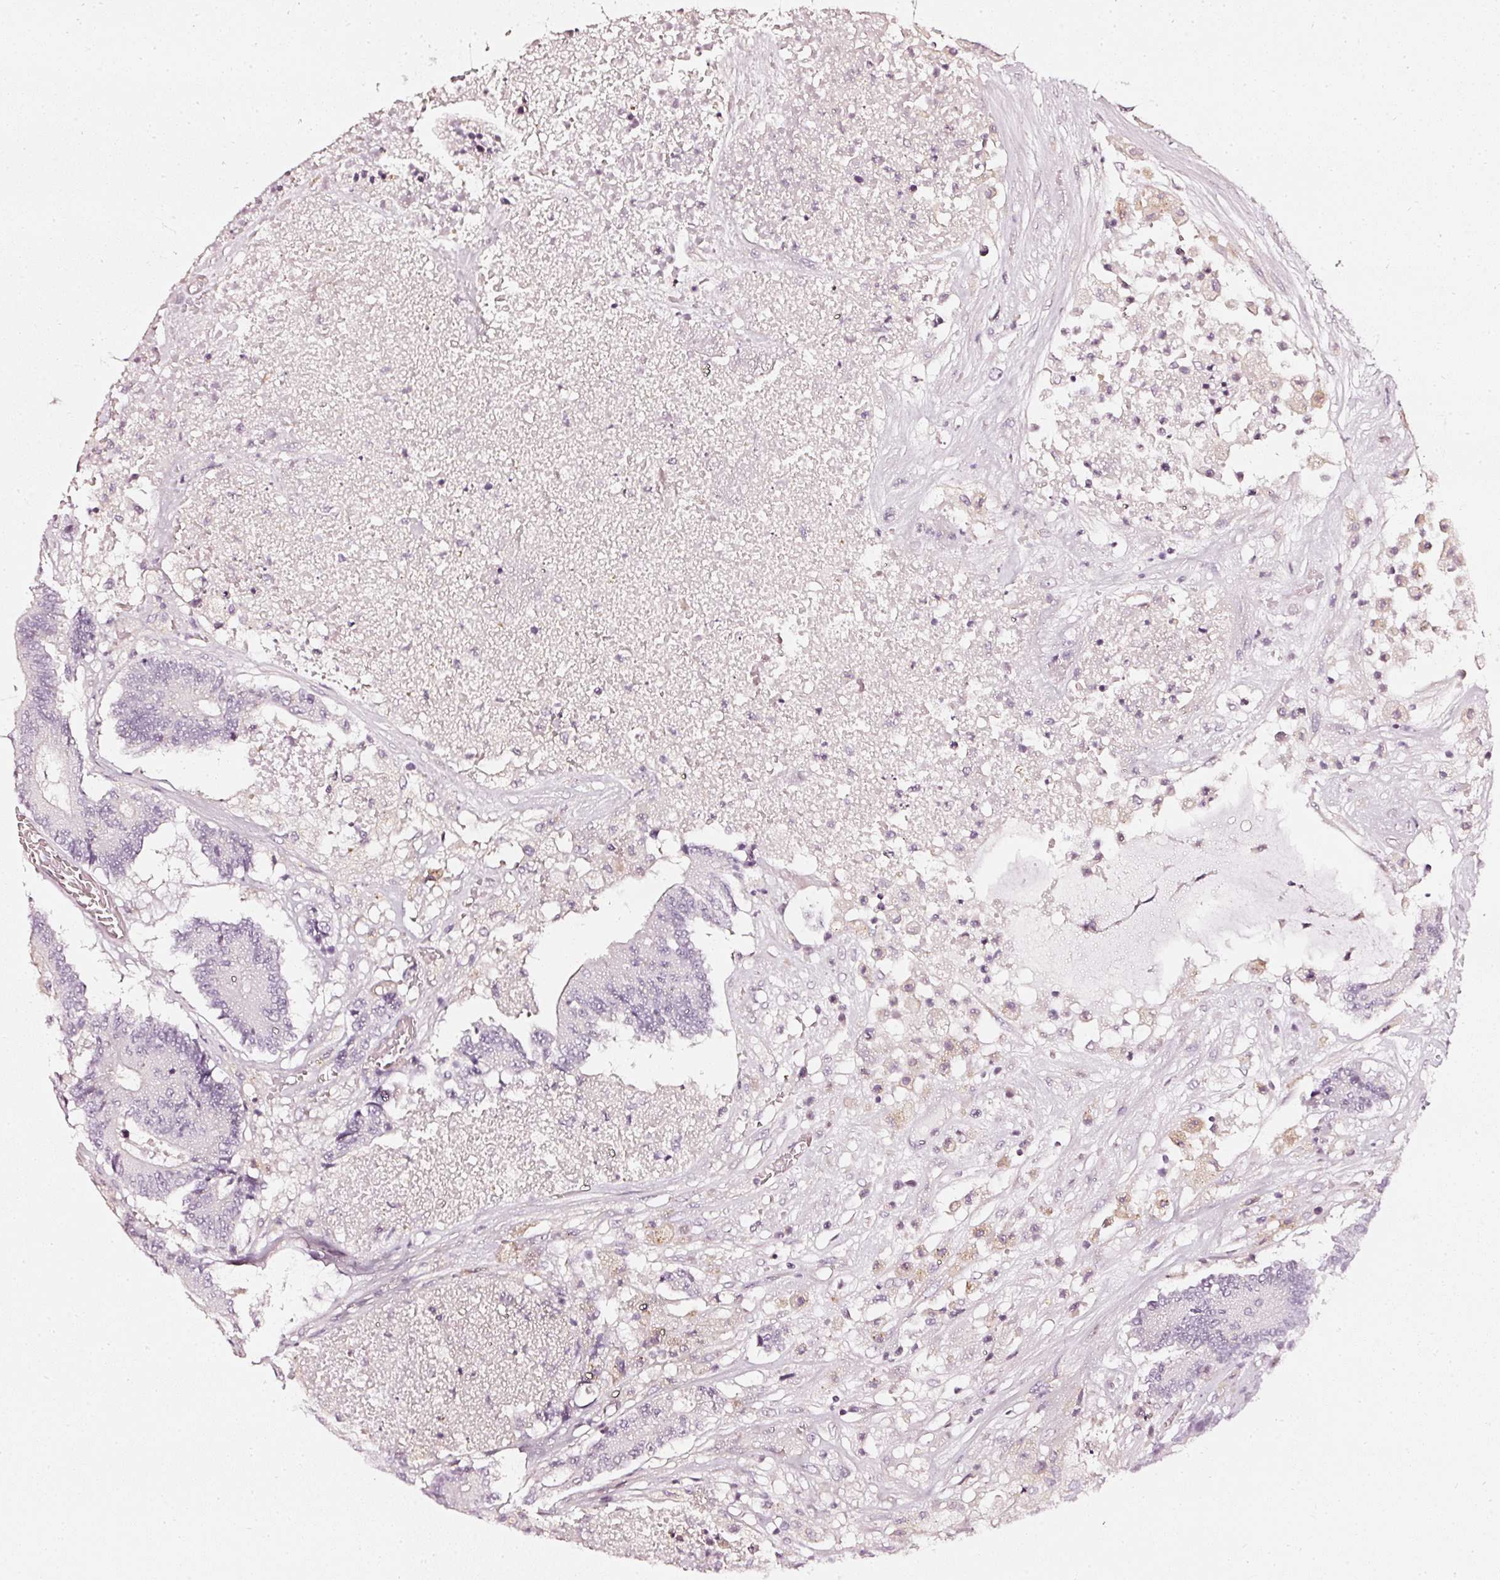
{"staining": {"intensity": "negative", "quantity": "none", "location": "none"}, "tissue": "colorectal cancer", "cell_type": "Tumor cells", "image_type": "cancer", "snomed": [{"axis": "morphology", "description": "Adenocarcinoma, NOS"}, {"axis": "topography", "description": "Colon"}], "caption": "Human colorectal adenocarcinoma stained for a protein using immunohistochemistry displays no positivity in tumor cells.", "gene": "CNP", "patient": {"sex": "female", "age": 84}}